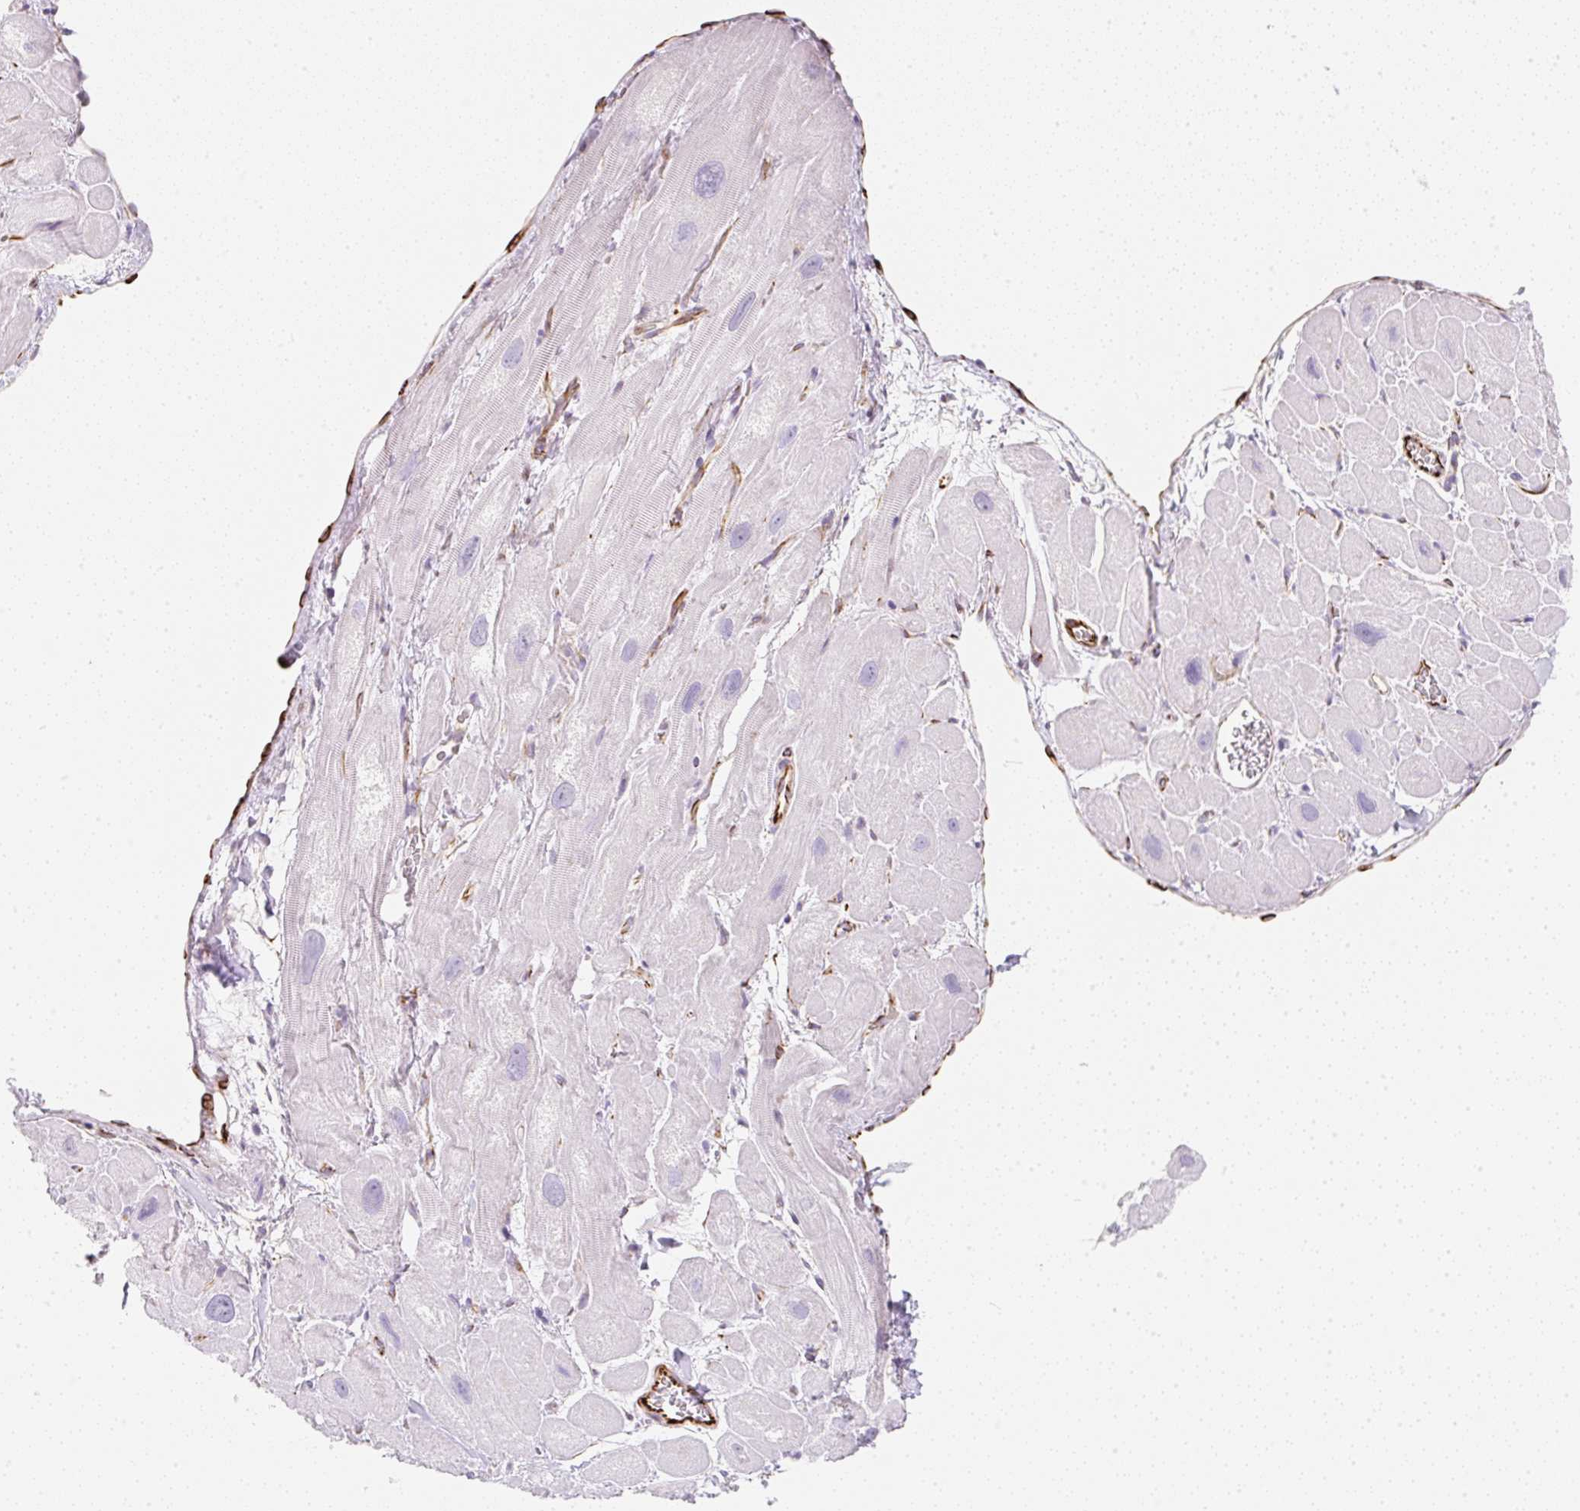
{"staining": {"intensity": "negative", "quantity": "none", "location": "none"}, "tissue": "heart muscle", "cell_type": "Cardiomyocytes", "image_type": "normal", "snomed": [{"axis": "morphology", "description": "Normal tissue, NOS"}, {"axis": "topography", "description": "Heart"}], "caption": "Cardiomyocytes are negative for brown protein staining in benign heart muscle.", "gene": "ZNF689", "patient": {"sex": "male", "age": 49}}